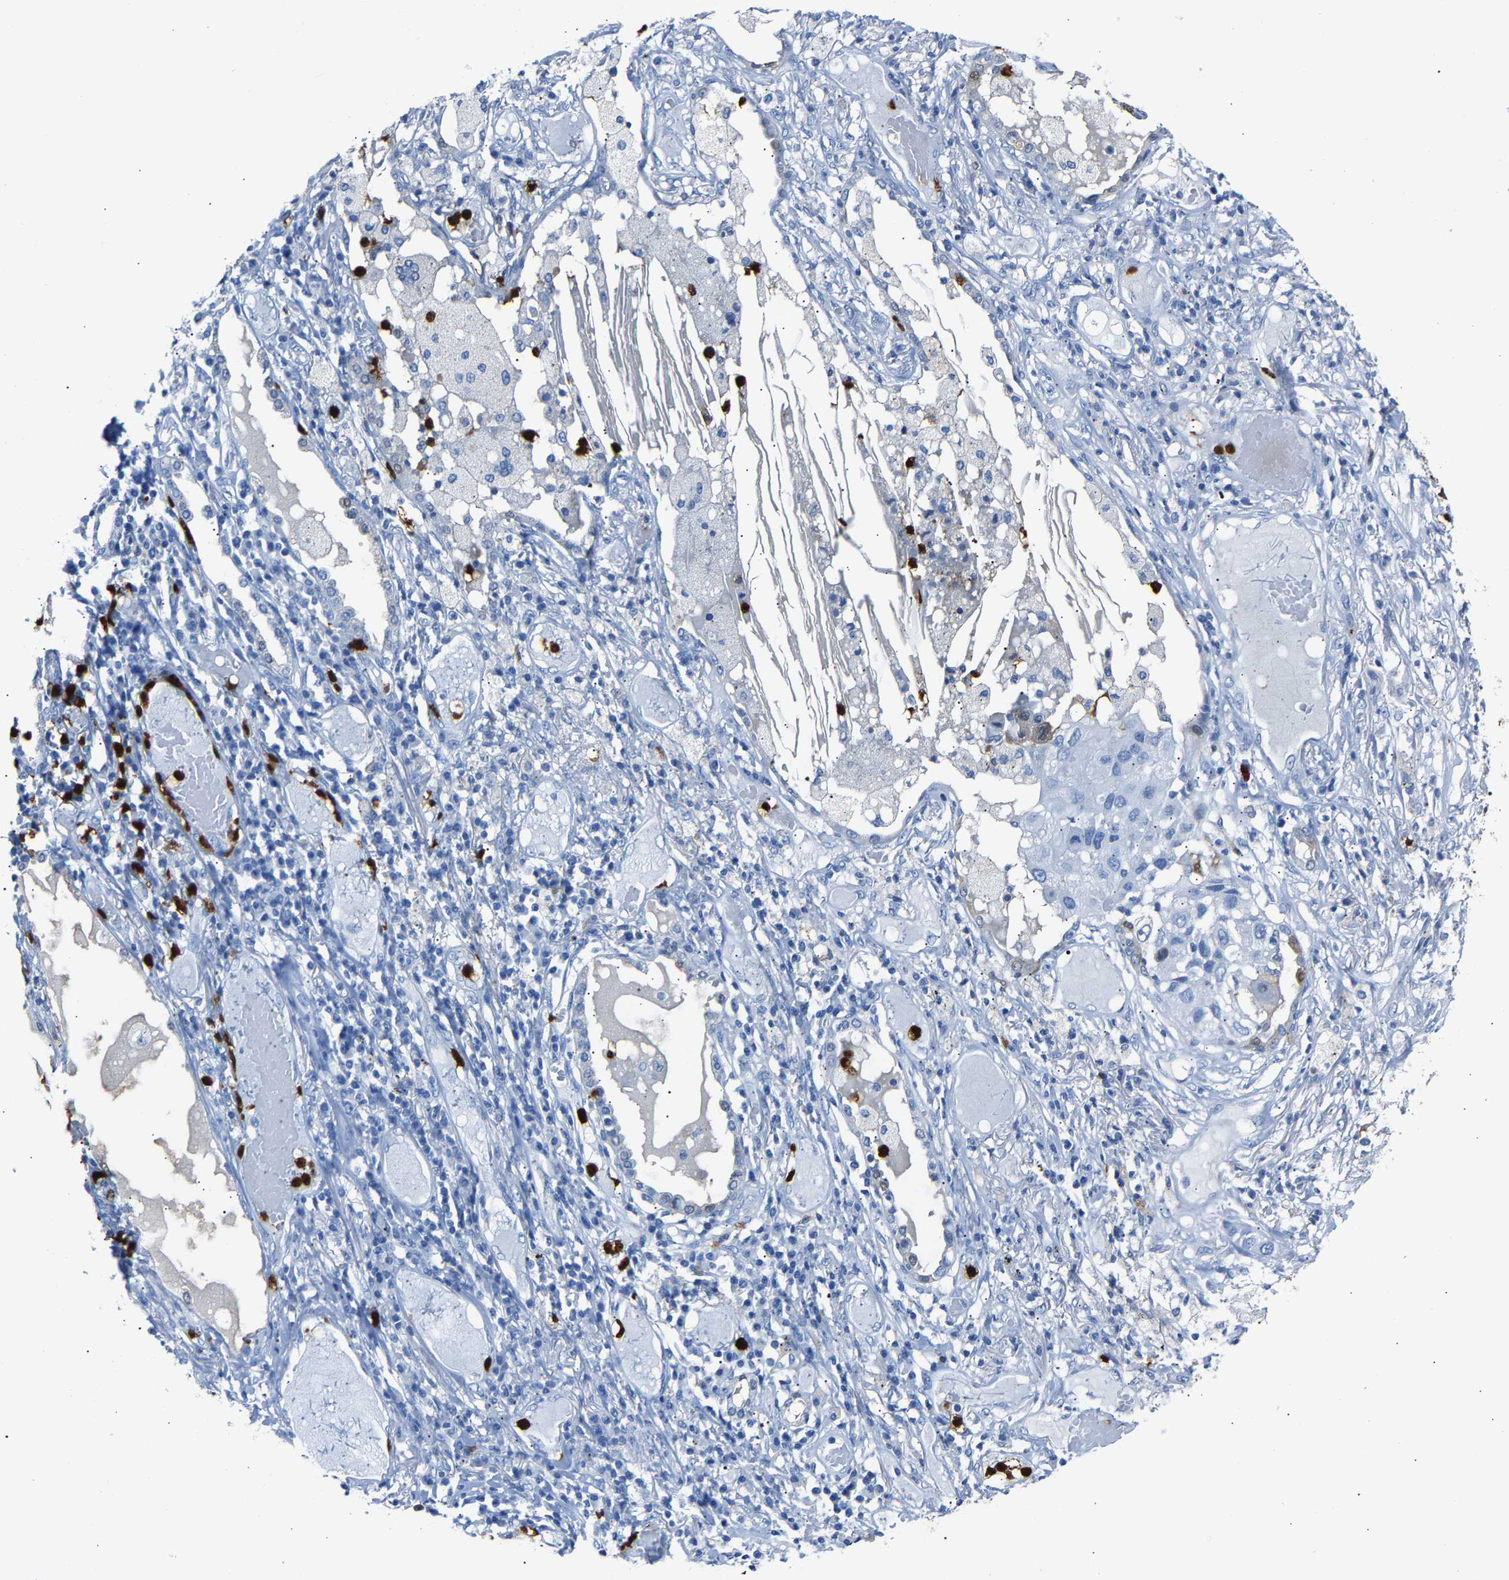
{"staining": {"intensity": "negative", "quantity": "none", "location": "none"}, "tissue": "lung cancer", "cell_type": "Tumor cells", "image_type": "cancer", "snomed": [{"axis": "morphology", "description": "Squamous cell carcinoma, NOS"}, {"axis": "topography", "description": "Lung"}], "caption": "High power microscopy photomicrograph of an immunohistochemistry photomicrograph of squamous cell carcinoma (lung), revealing no significant positivity in tumor cells.", "gene": "S100P", "patient": {"sex": "male", "age": 71}}